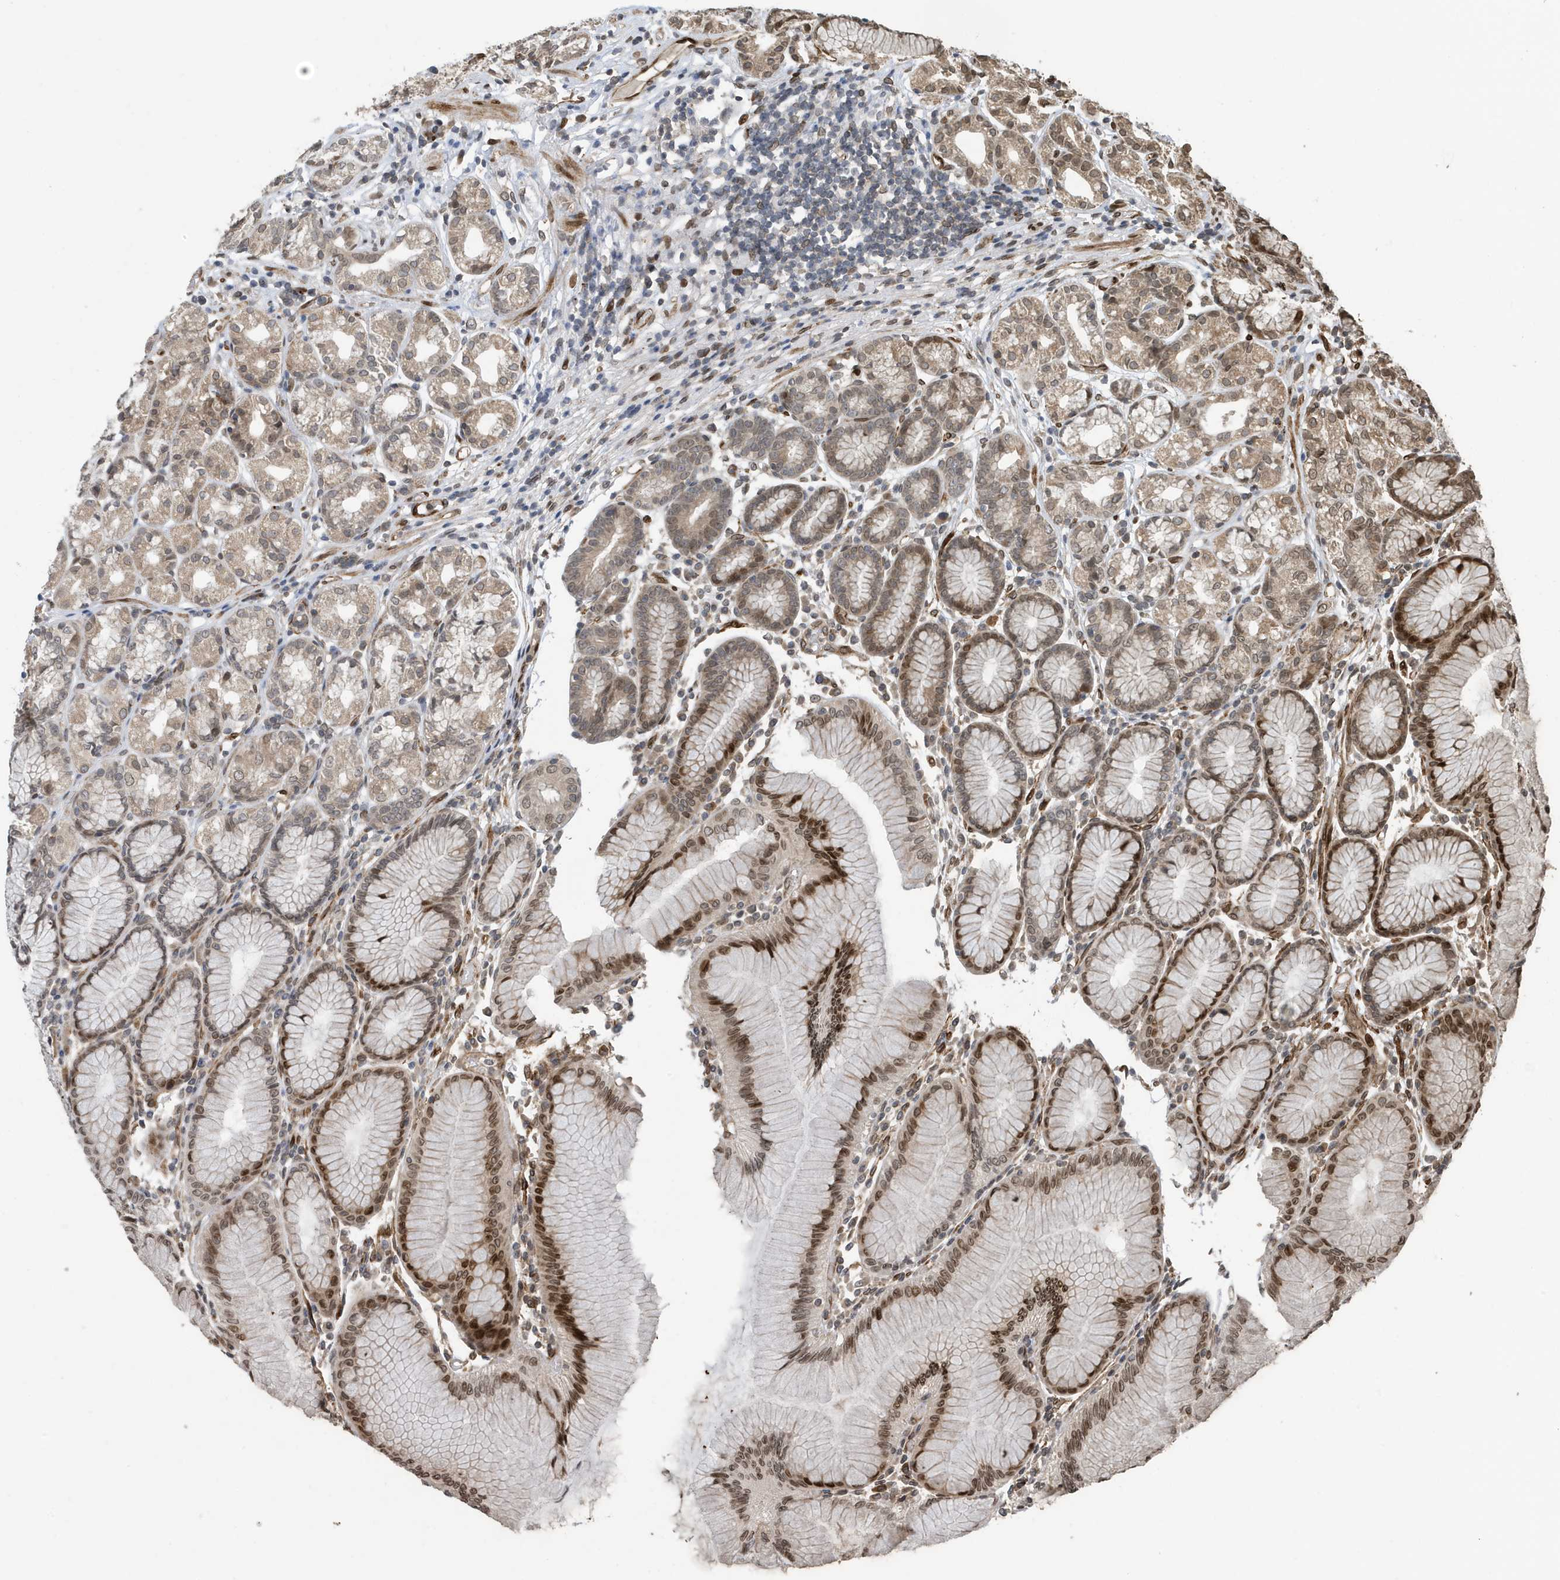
{"staining": {"intensity": "moderate", "quantity": "25%-75%", "location": "nuclear"}, "tissue": "stomach", "cell_type": "Glandular cells", "image_type": "normal", "snomed": [{"axis": "morphology", "description": "Normal tissue, NOS"}, {"axis": "topography", "description": "Stomach"}], "caption": "Immunohistochemical staining of normal stomach demonstrates medium levels of moderate nuclear positivity in approximately 25%-75% of glandular cells. The protein of interest is shown in brown color, while the nuclei are stained blue.", "gene": "DUSP18", "patient": {"sex": "female", "age": 57}}